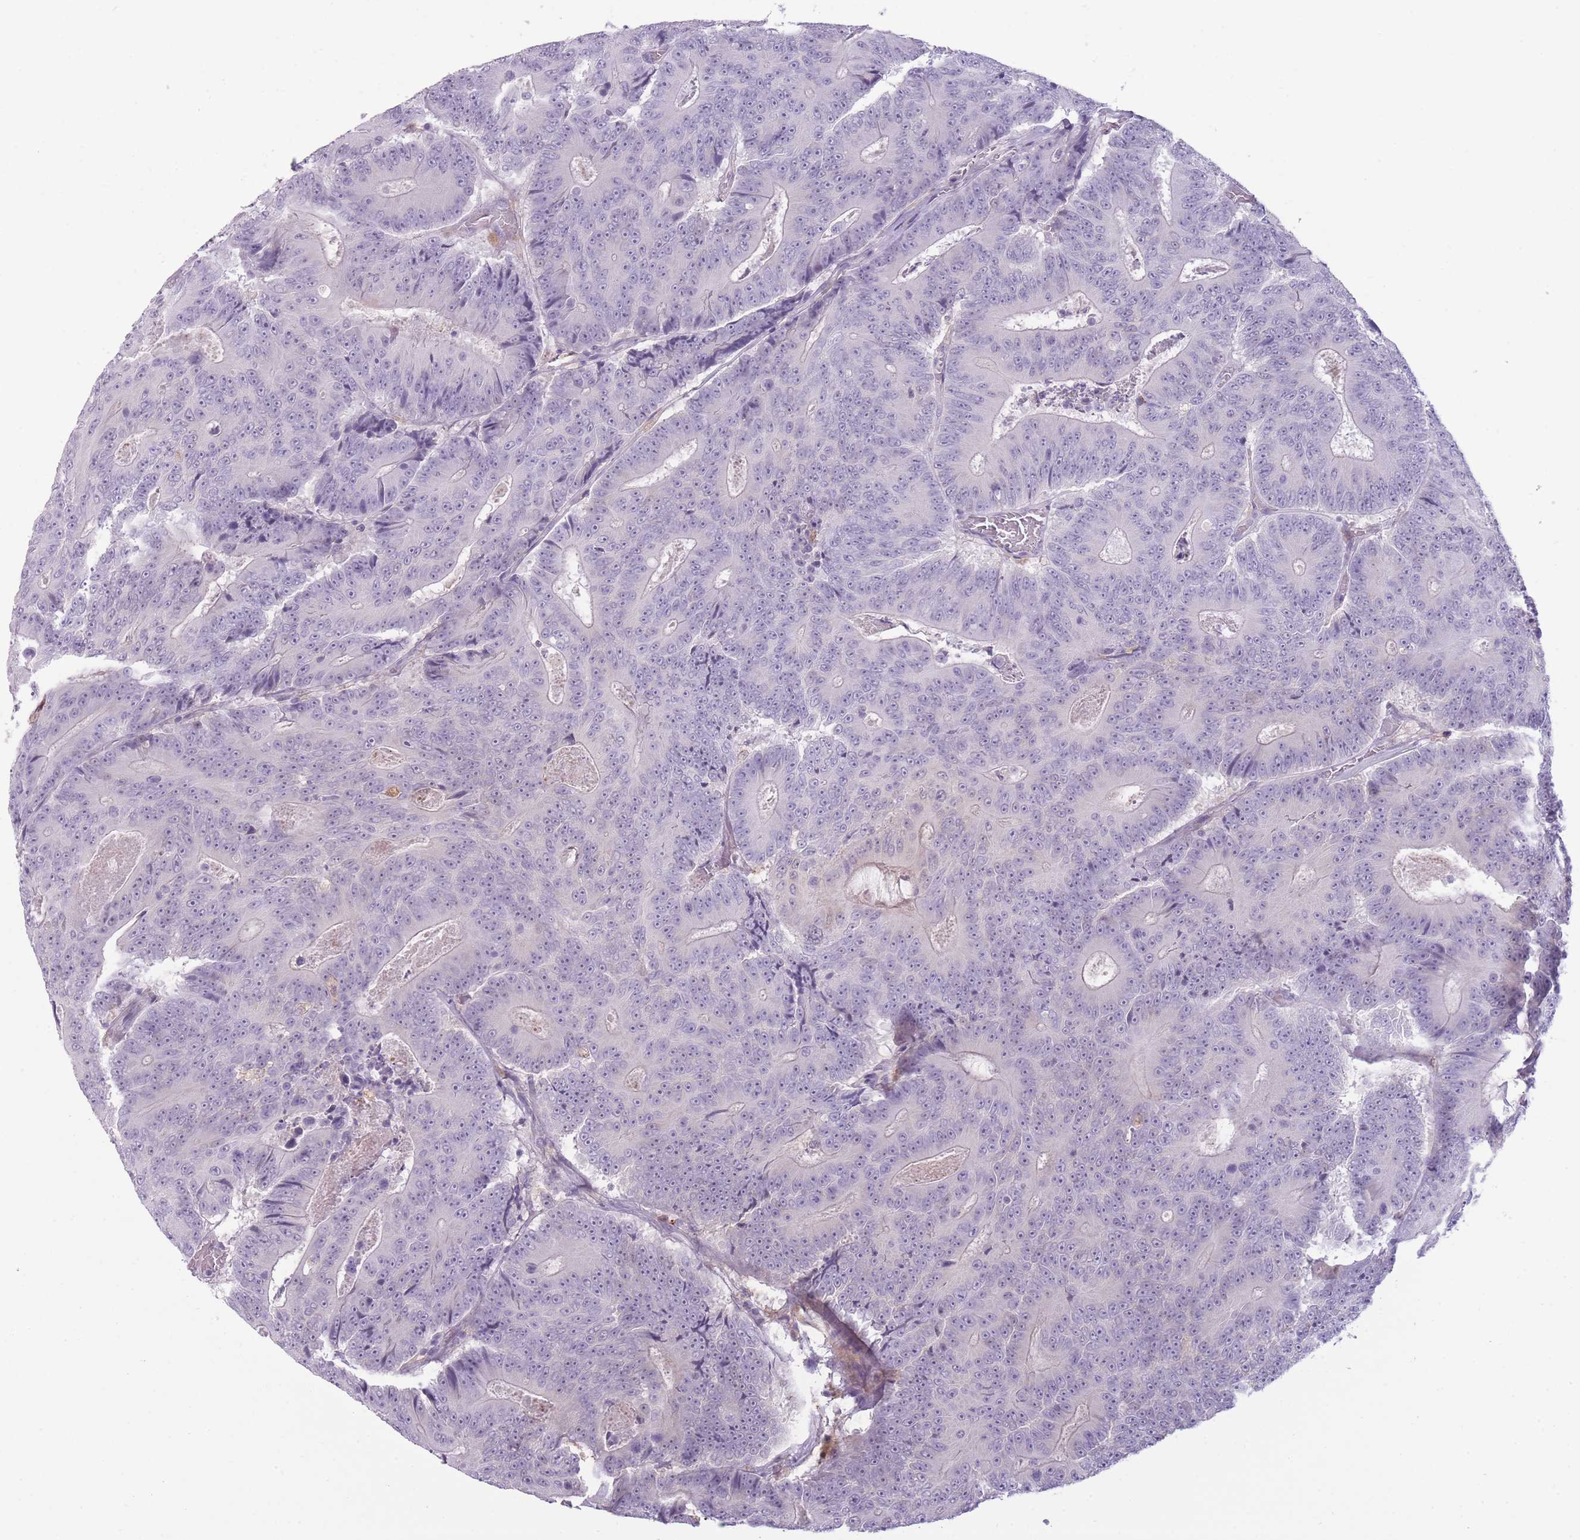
{"staining": {"intensity": "negative", "quantity": "none", "location": "none"}, "tissue": "colorectal cancer", "cell_type": "Tumor cells", "image_type": "cancer", "snomed": [{"axis": "morphology", "description": "Adenocarcinoma, NOS"}, {"axis": "topography", "description": "Colon"}], "caption": "This is an IHC micrograph of human colorectal adenocarcinoma. There is no positivity in tumor cells.", "gene": "LGALS9", "patient": {"sex": "male", "age": 83}}